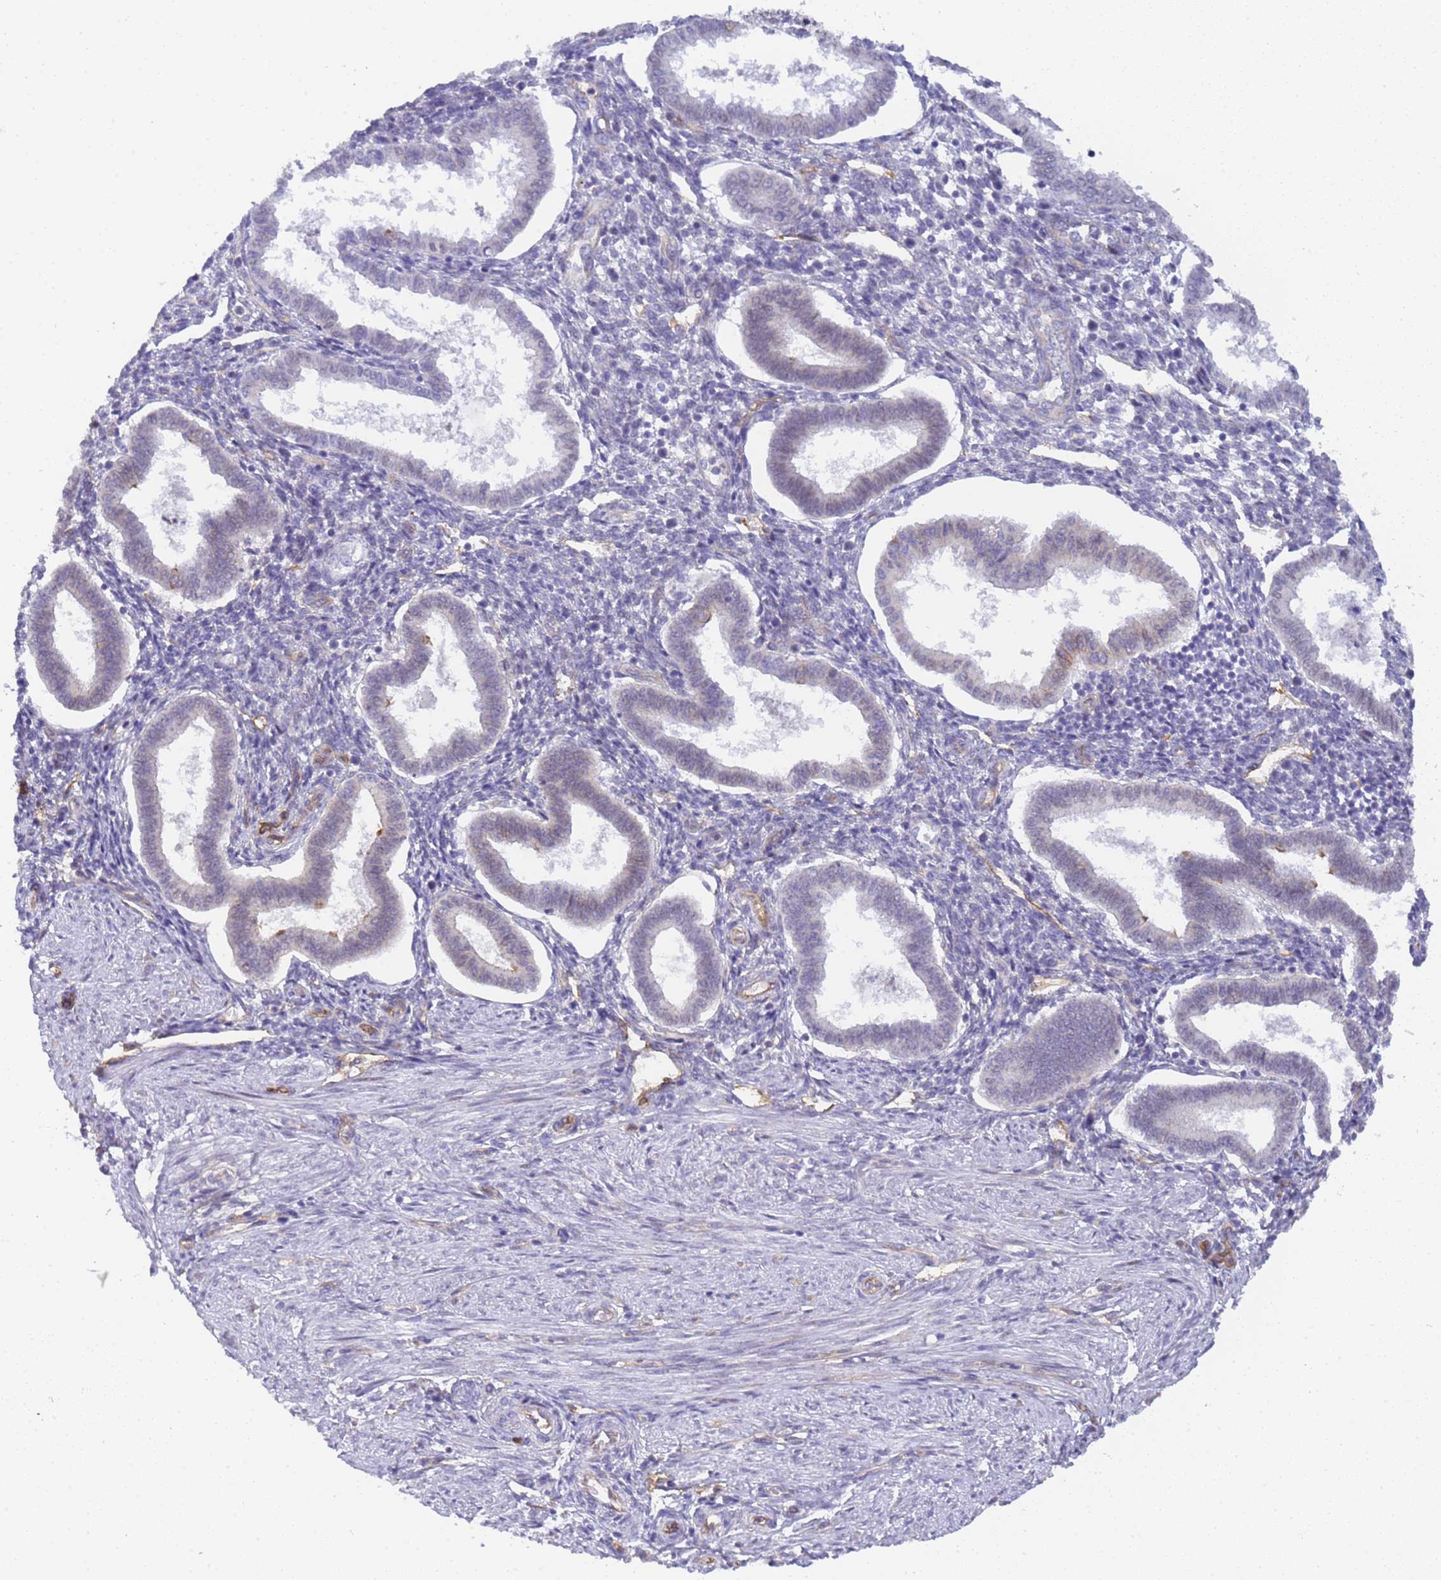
{"staining": {"intensity": "negative", "quantity": "none", "location": "none"}, "tissue": "endometrium", "cell_type": "Cells in endometrial stroma", "image_type": "normal", "snomed": [{"axis": "morphology", "description": "Normal tissue, NOS"}, {"axis": "topography", "description": "Endometrium"}], "caption": "This is an immunohistochemistry histopathology image of benign endometrium. There is no staining in cells in endometrial stroma.", "gene": "GON4L", "patient": {"sex": "female", "age": 24}}